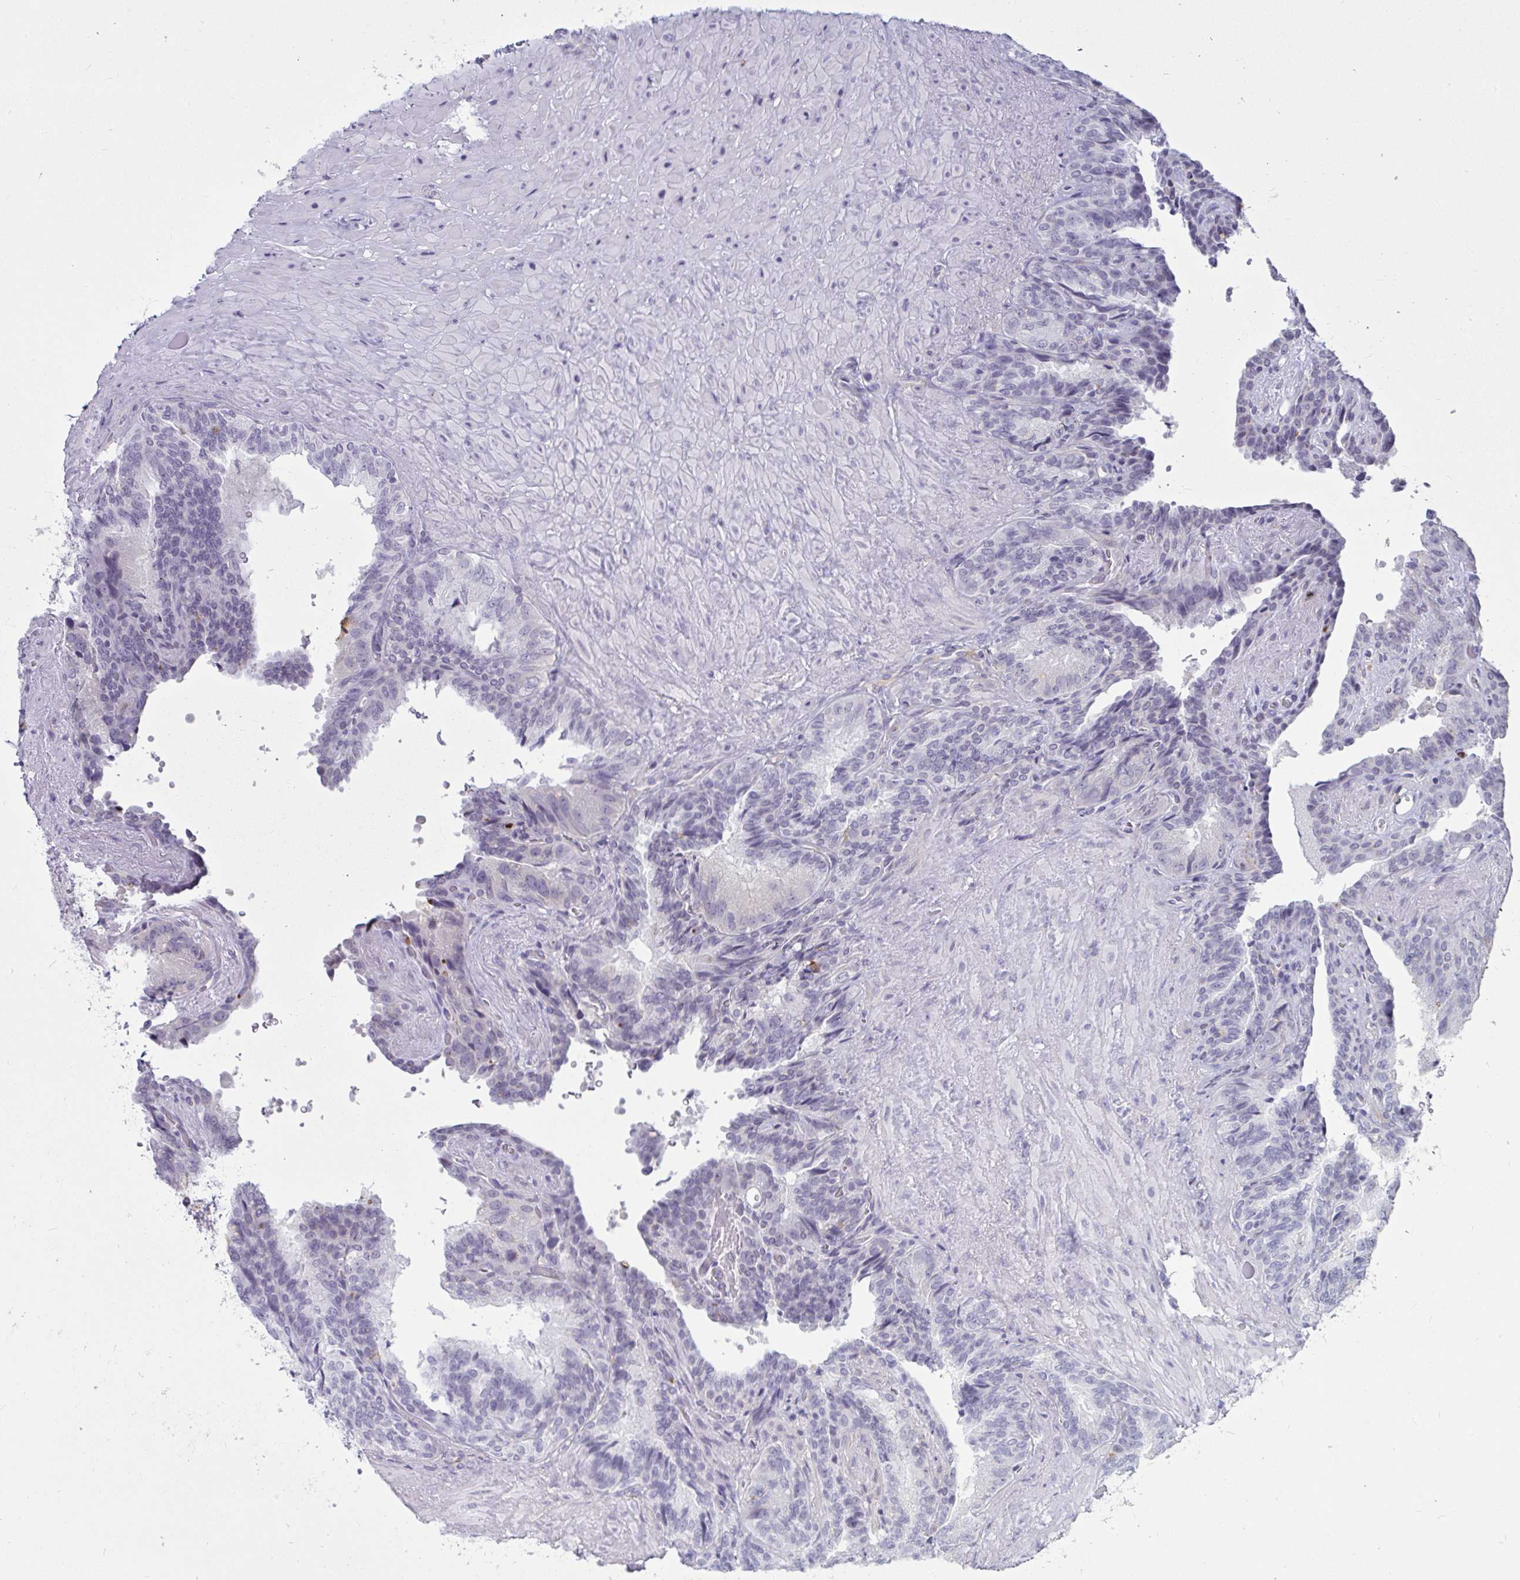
{"staining": {"intensity": "moderate", "quantity": "<25%", "location": "cytoplasmic/membranous"}, "tissue": "seminal vesicle", "cell_type": "Glandular cells", "image_type": "normal", "snomed": [{"axis": "morphology", "description": "Normal tissue, NOS"}, {"axis": "topography", "description": "Seminal veicle"}], "caption": "DAB immunohistochemical staining of unremarkable human seminal vesicle reveals moderate cytoplasmic/membranous protein expression in about <25% of glandular cells.", "gene": "TBC1D4", "patient": {"sex": "male", "age": 60}}